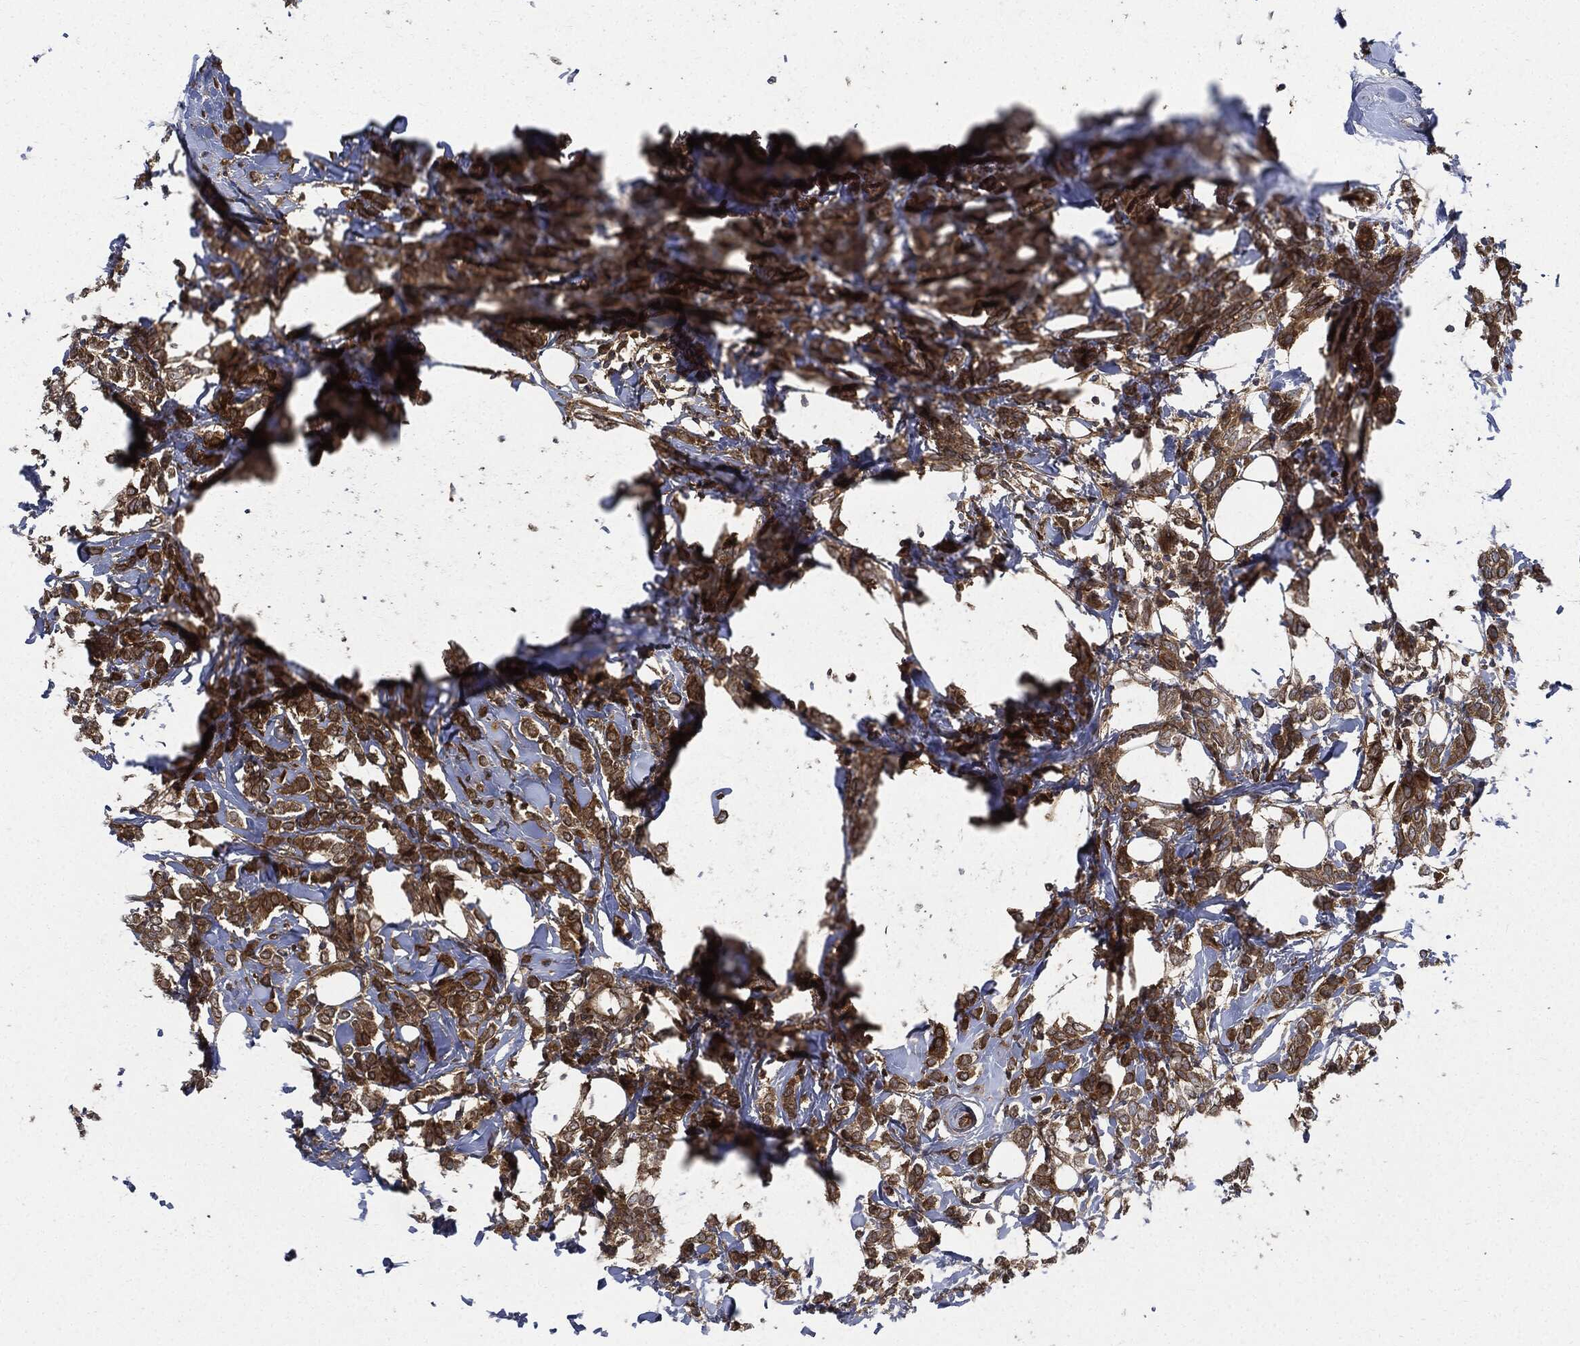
{"staining": {"intensity": "moderate", "quantity": ">75%", "location": "cytoplasmic/membranous"}, "tissue": "breast cancer", "cell_type": "Tumor cells", "image_type": "cancer", "snomed": [{"axis": "morphology", "description": "Lobular carcinoma"}, {"axis": "topography", "description": "Breast"}], "caption": "Breast cancer (lobular carcinoma) was stained to show a protein in brown. There is medium levels of moderate cytoplasmic/membranous expression in approximately >75% of tumor cells.", "gene": "XPNPEP1", "patient": {"sex": "female", "age": 49}}